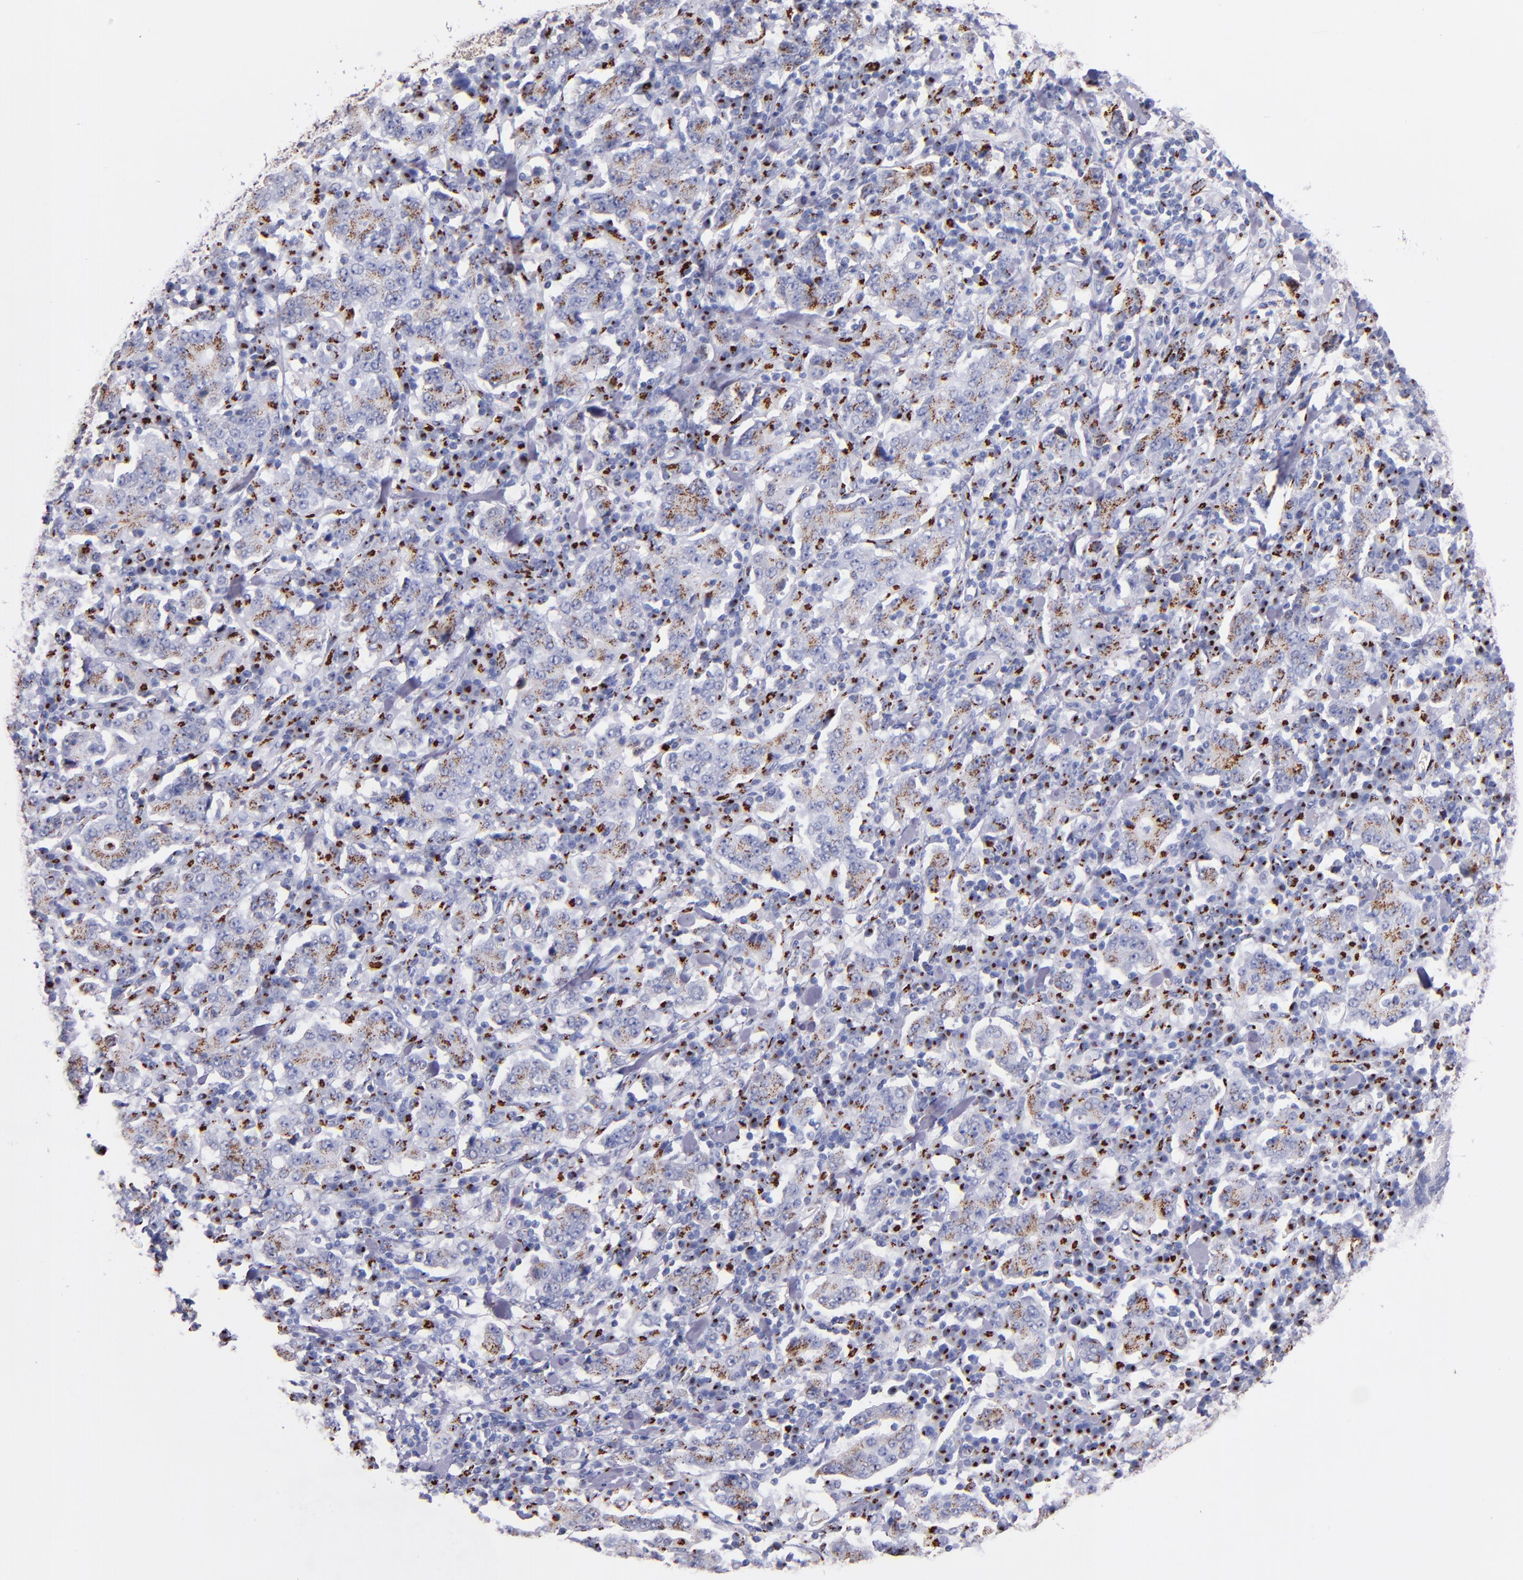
{"staining": {"intensity": "moderate", "quantity": ">75%", "location": "cytoplasmic/membranous"}, "tissue": "stomach cancer", "cell_type": "Tumor cells", "image_type": "cancer", "snomed": [{"axis": "morphology", "description": "Normal tissue, NOS"}, {"axis": "morphology", "description": "Adenocarcinoma, NOS"}, {"axis": "topography", "description": "Stomach, upper"}, {"axis": "topography", "description": "Stomach"}], "caption": "Stomach adenocarcinoma stained with a brown dye reveals moderate cytoplasmic/membranous positive positivity in approximately >75% of tumor cells.", "gene": "GOLIM4", "patient": {"sex": "male", "age": 59}}